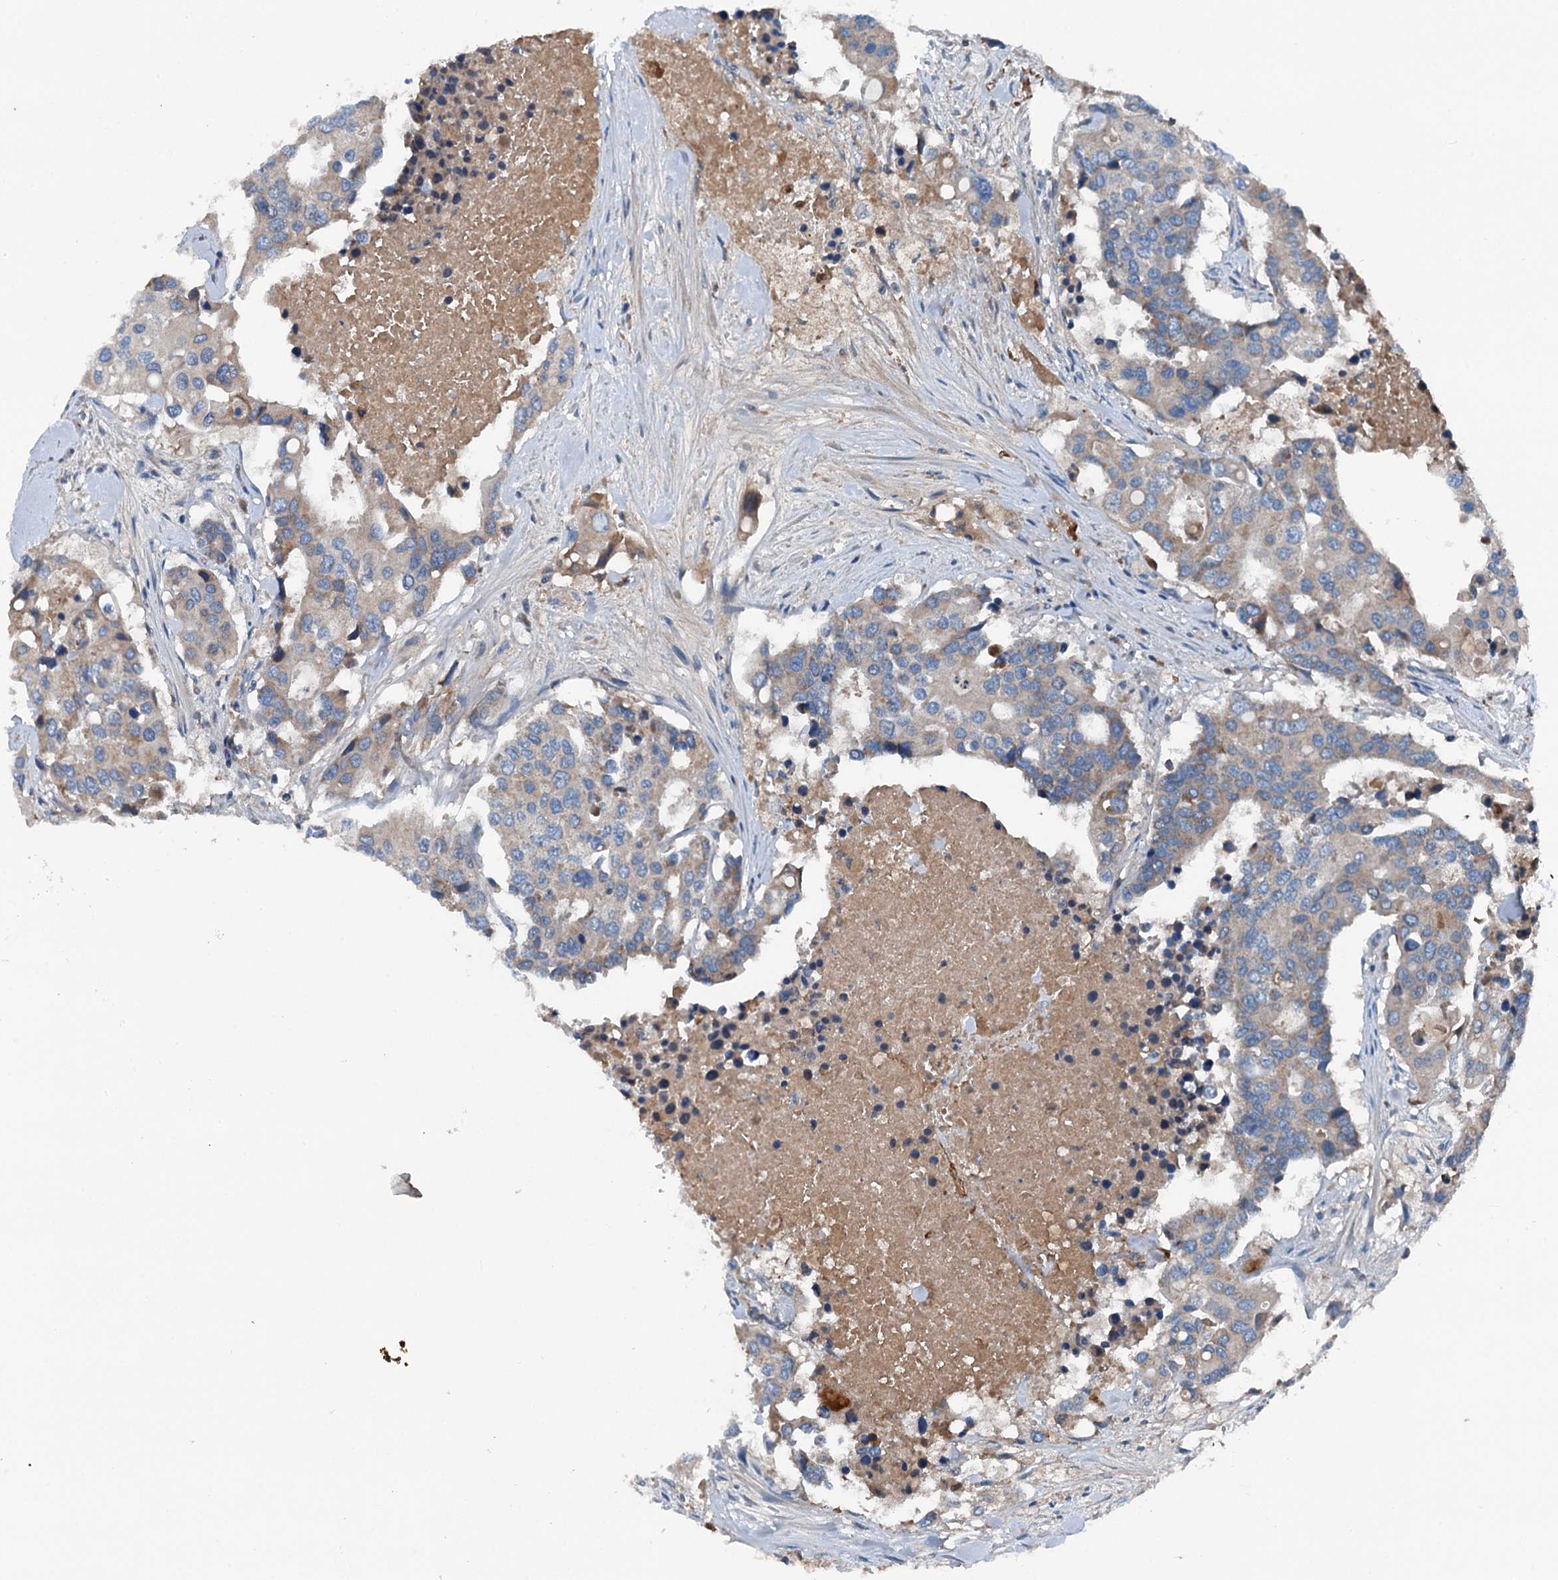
{"staining": {"intensity": "weak", "quantity": "<25%", "location": "cytoplasmic/membranous"}, "tissue": "colorectal cancer", "cell_type": "Tumor cells", "image_type": "cancer", "snomed": [{"axis": "morphology", "description": "Adenocarcinoma, NOS"}, {"axis": "topography", "description": "Colon"}], "caption": "An immunohistochemistry micrograph of colorectal adenocarcinoma is shown. There is no staining in tumor cells of colorectal adenocarcinoma.", "gene": "PDSS1", "patient": {"sex": "male", "age": 77}}